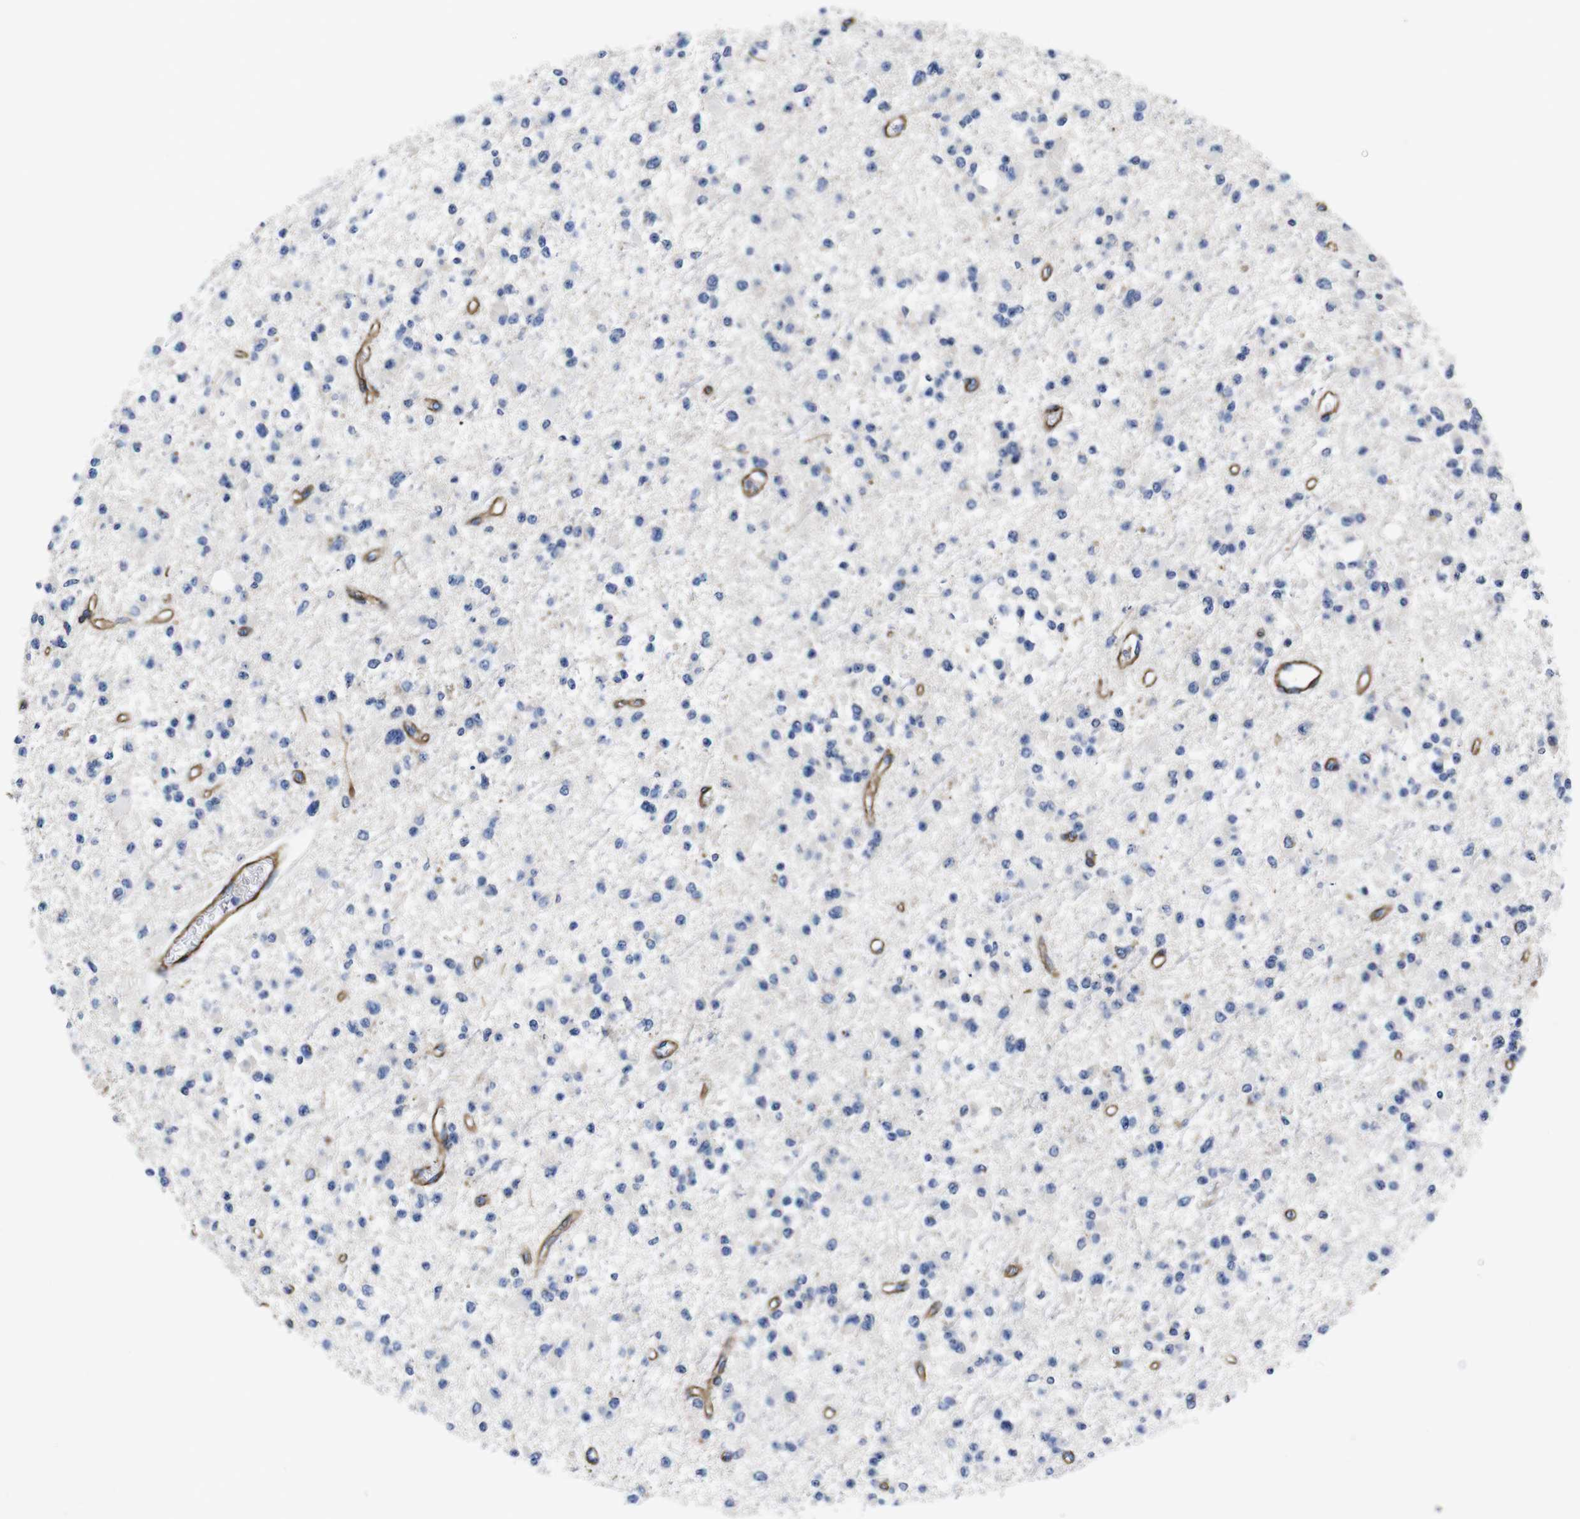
{"staining": {"intensity": "negative", "quantity": "none", "location": "none"}, "tissue": "glioma", "cell_type": "Tumor cells", "image_type": "cancer", "snomed": [{"axis": "morphology", "description": "Glioma, malignant, Low grade"}, {"axis": "topography", "description": "Brain"}], "caption": "A high-resolution photomicrograph shows immunohistochemistry (IHC) staining of glioma, which displays no significant expression in tumor cells.", "gene": "WNT10A", "patient": {"sex": "female", "age": 22}}